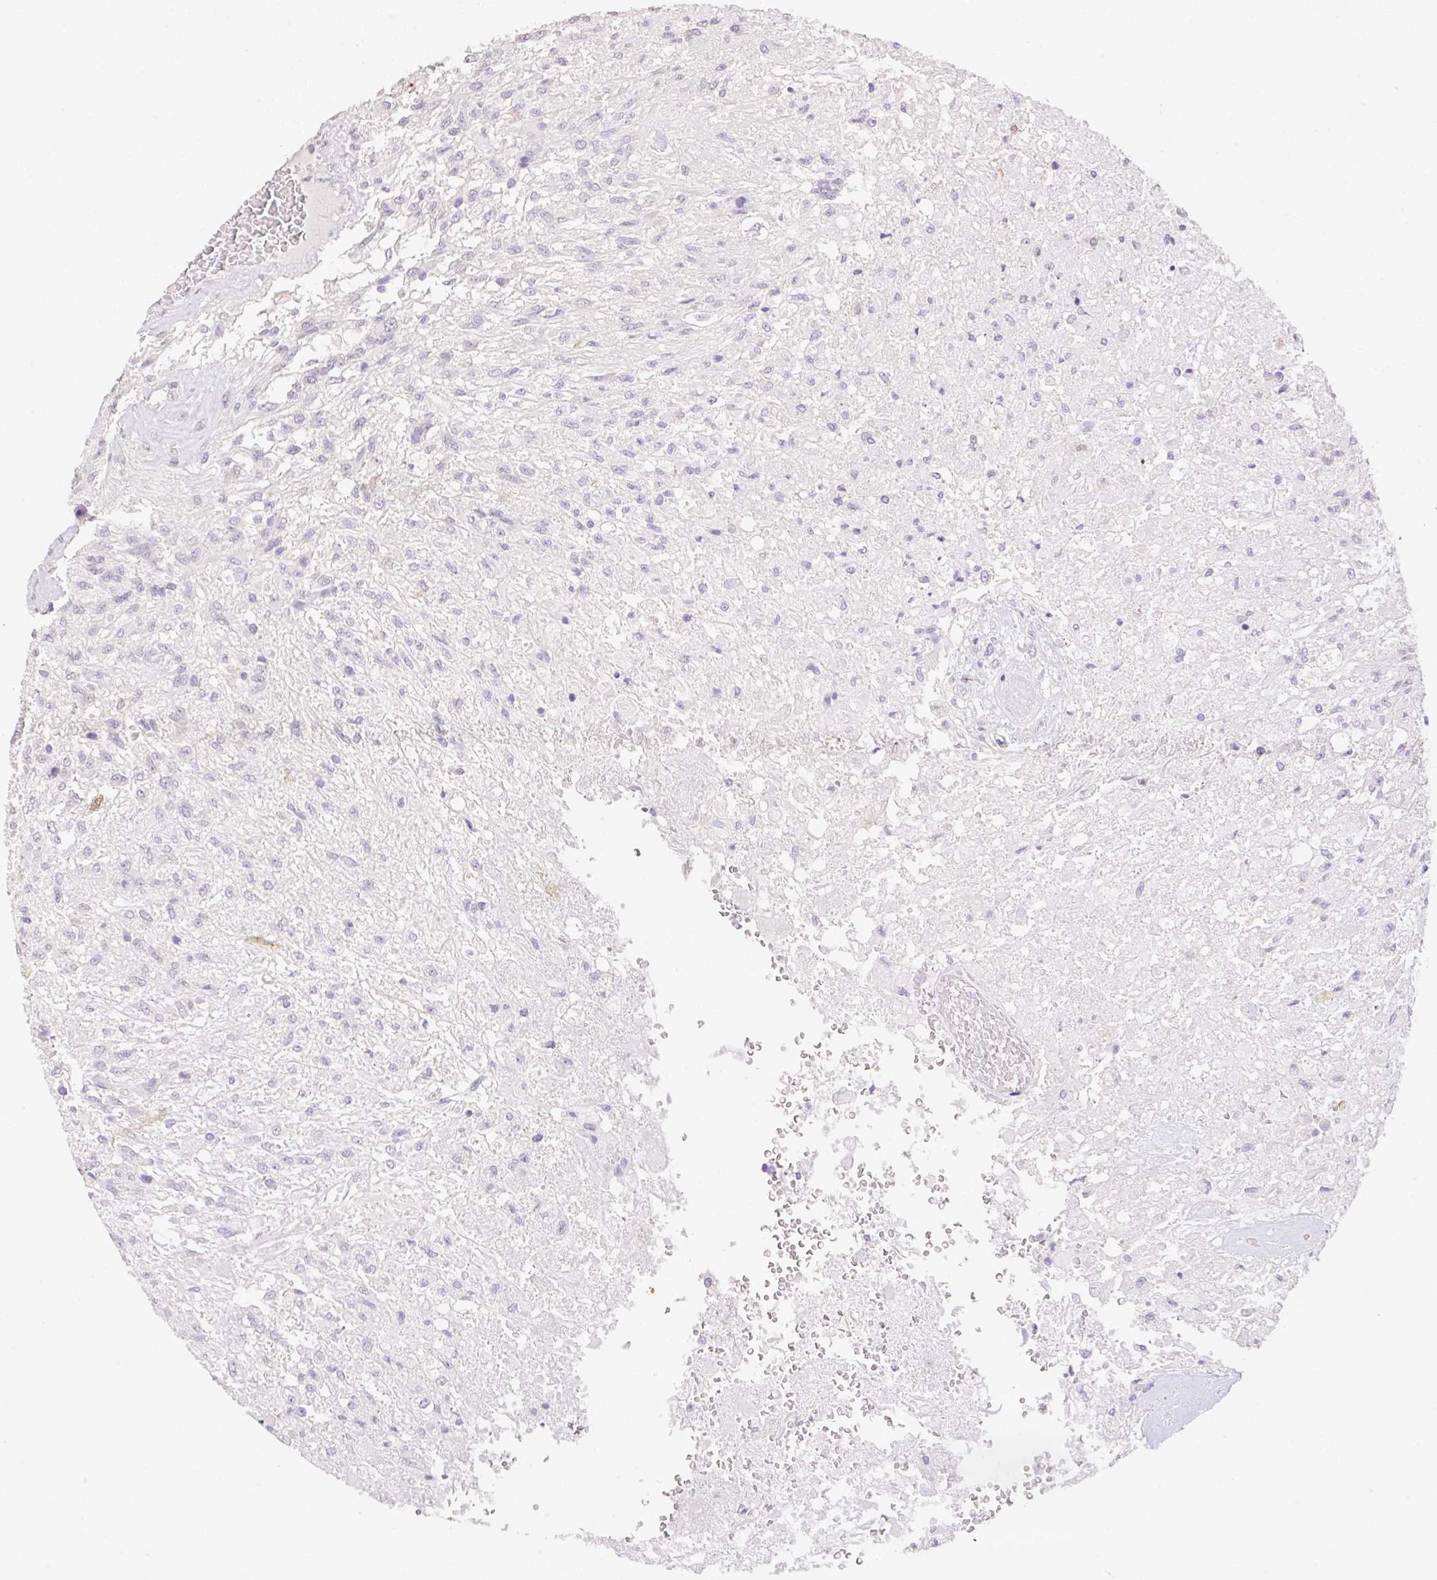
{"staining": {"intensity": "negative", "quantity": "none", "location": "none"}, "tissue": "glioma", "cell_type": "Tumor cells", "image_type": "cancer", "snomed": [{"axis": "morphology", "description": "Glioma, malignant, High grade"}, {"axis": "topography", "description": "Brain"}], "caption": "A photomicrograph of high-grade glioma (malignant) stained for a protein displays no brown staining in tumor cells. (Immunohistochemistry, brightfield microscopy, high magnification).", "gene": "HCRTR2", "patient": {"sex": "male", "age": 56}}